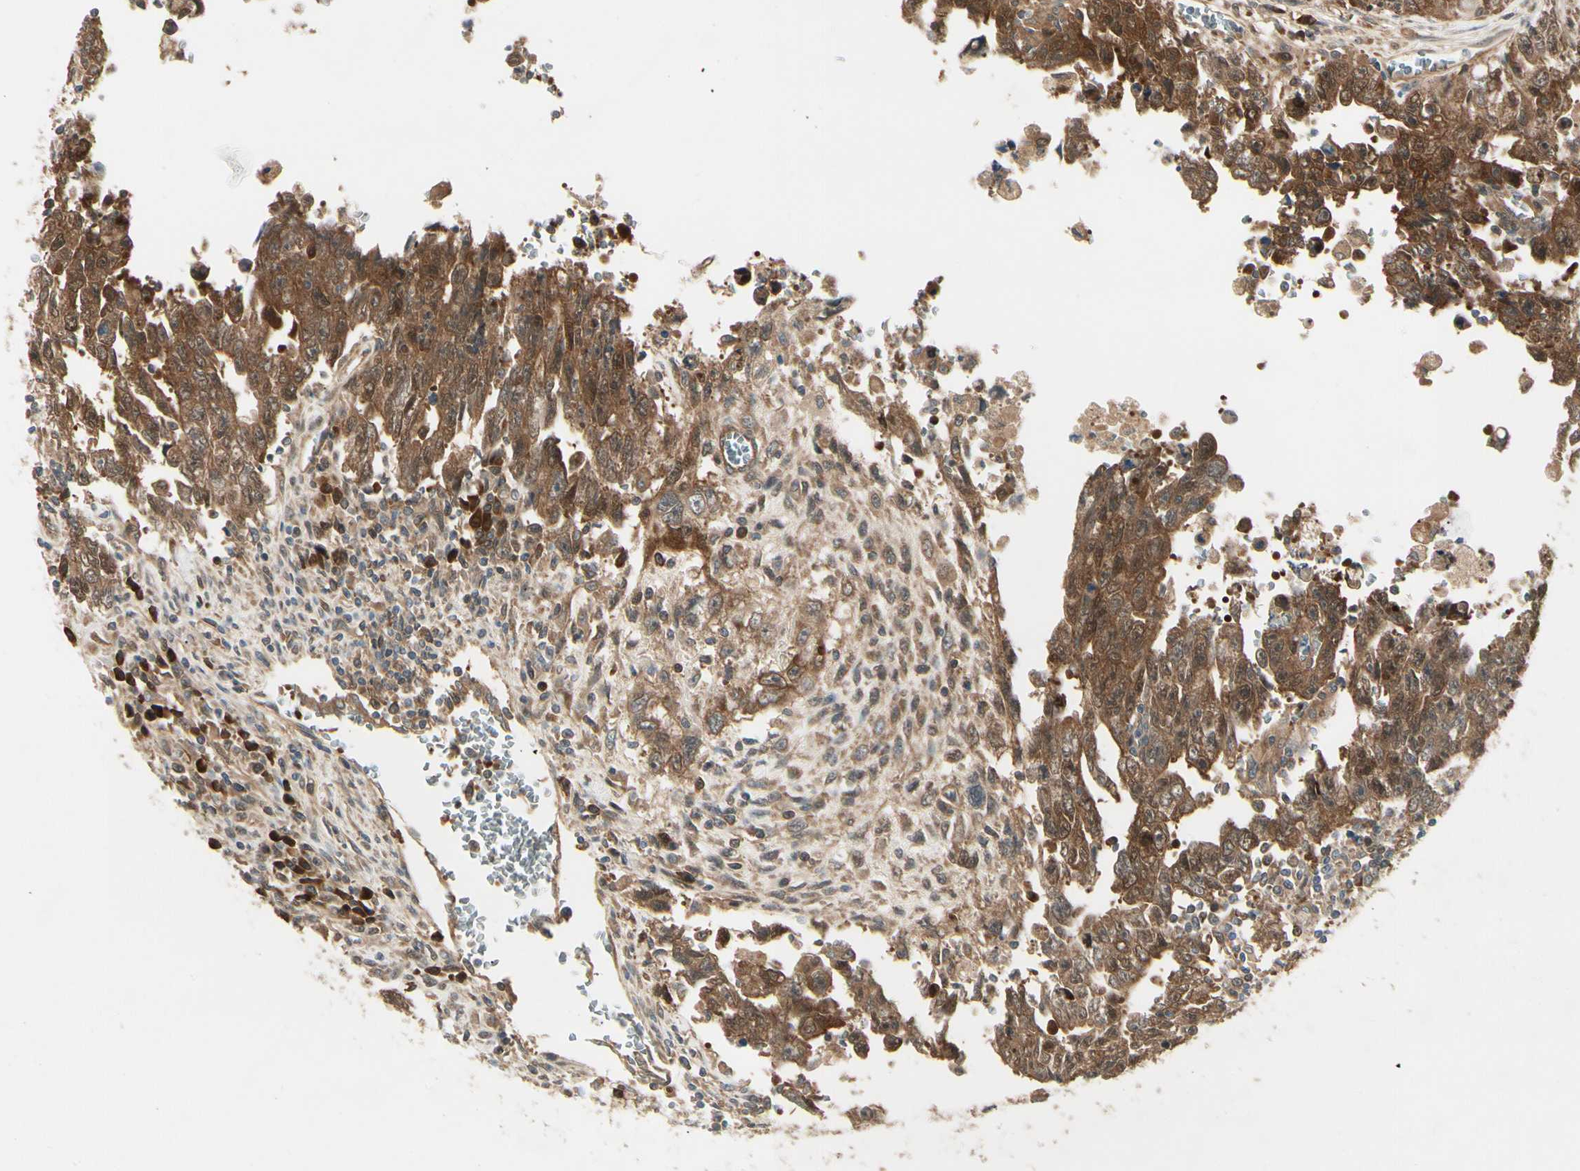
{"staining": {"intensity": "strong", "quantity": ">75%", "location": "cytoplasmic/membranous,nuclear"}, "tissue": "testis cancer", "cell_type": "Tumor cells", "image_type": "cancer", "snomed": [{"axis": "morphology", "description": "Carcinoma, Embryonal, NOS"}, {"axis": "topography", "description": "Testis"}], "caption": "Protein expression analysis of embryonal carcinoma (testis) exhibits strong cytoplasmic/membranous and nuclear staining in approximately >75% of tumor cells.", "gene": "NME1-NME2", "patient": {"sex": "male", "age": 28}}